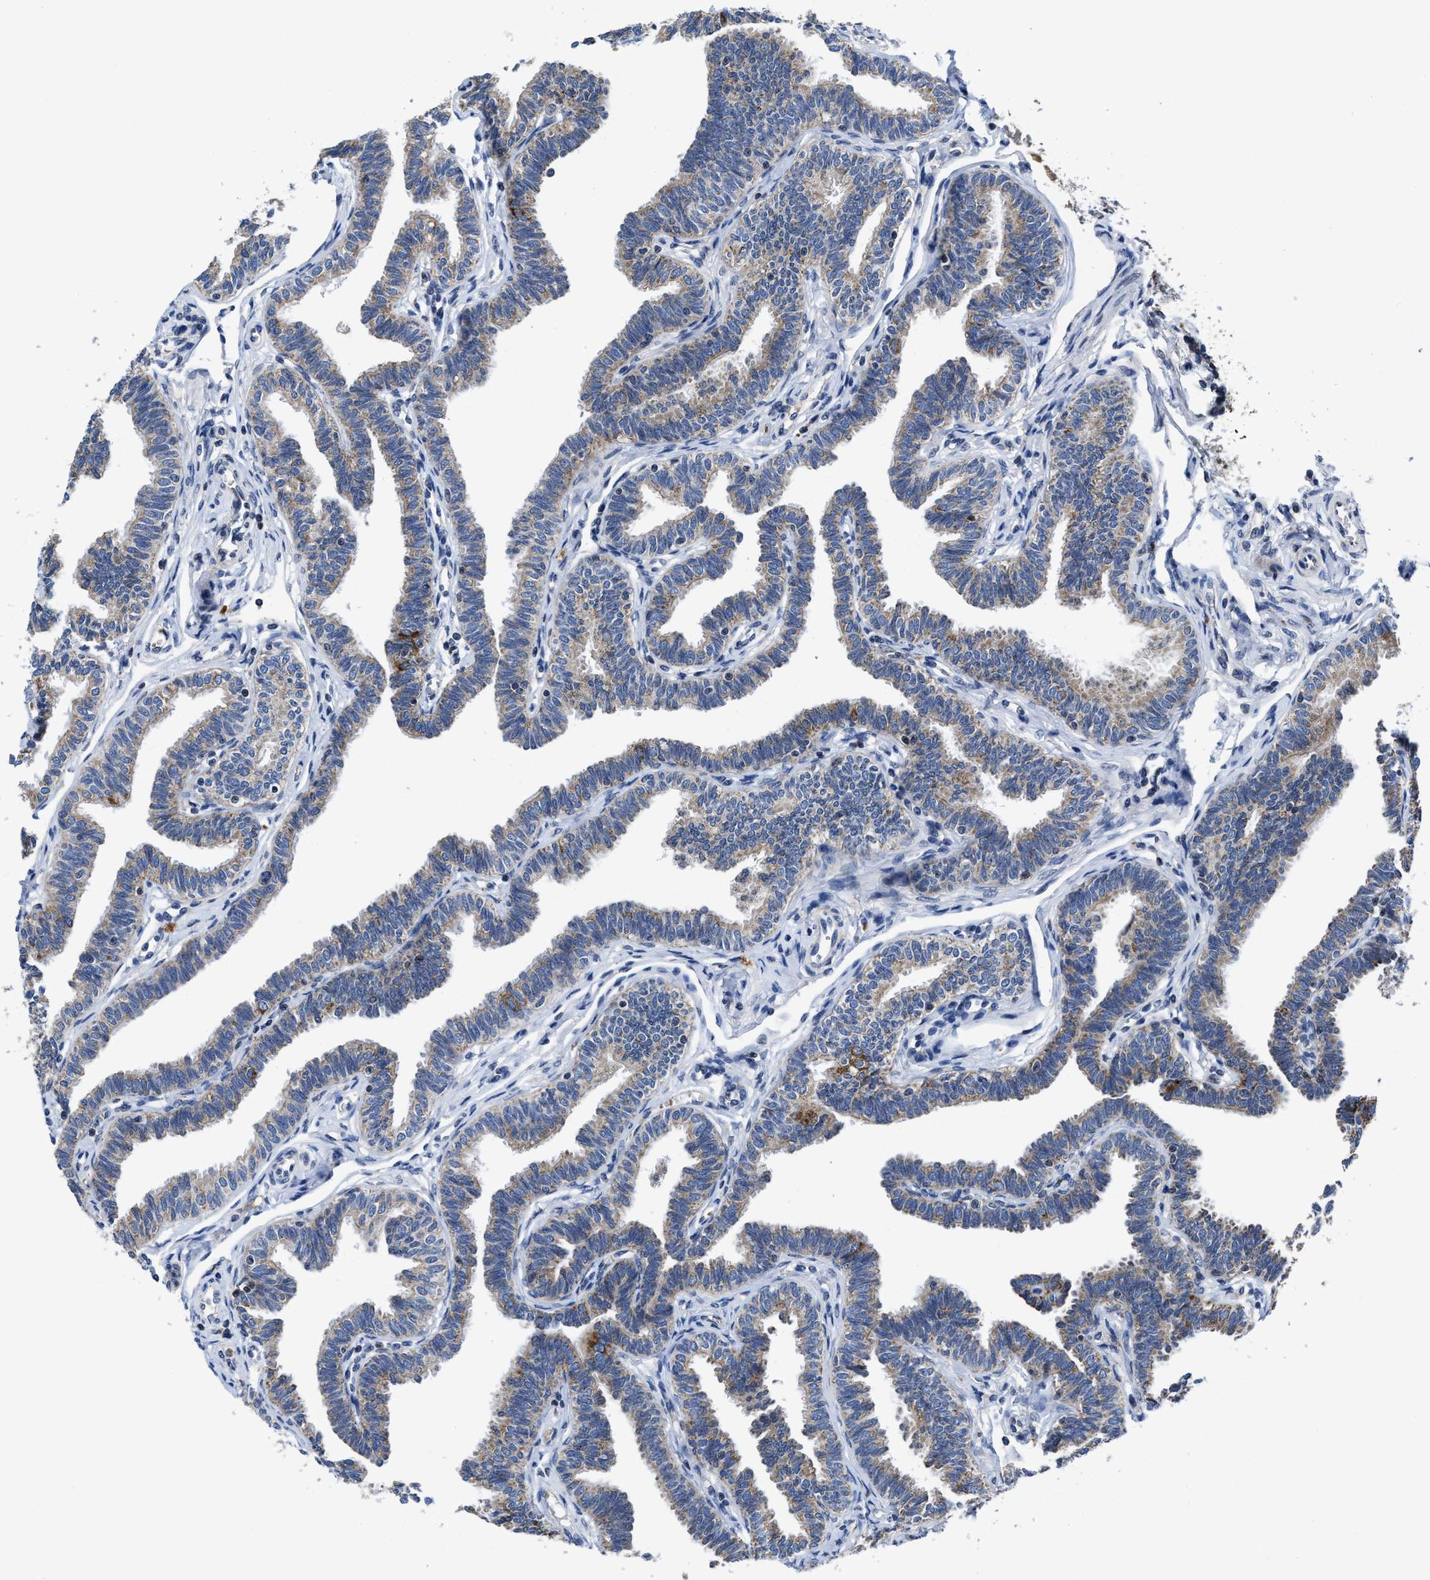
{"staining": {"intensity": "weak", "quantity": ">75%", "location": "cytoplasmic/membranous"}, "tissue": "fallopian tube", "cell_type": "Glandular cells", "image_type": "normal", "snomed": [{"axis": "morphology", "description": "Normal tissue, NOS"}, {"axis": "topography", "description": "Fallopian tube"}, {"axis": "topography", "description": "Ovary"}], "caption": "A brown stain labels weak cytoplasmic/membranous expression of a protein in glandular cells of unremarkable human fallopian tube. The staining is performed using DAB (3,3'-diaminobenzidine) brown chromogen to label protein expression. The nuclei are counter-stained blue using hematoxylin.", "gene": "CACNA1D", "patient": {"sex": "female", "age": 23}}